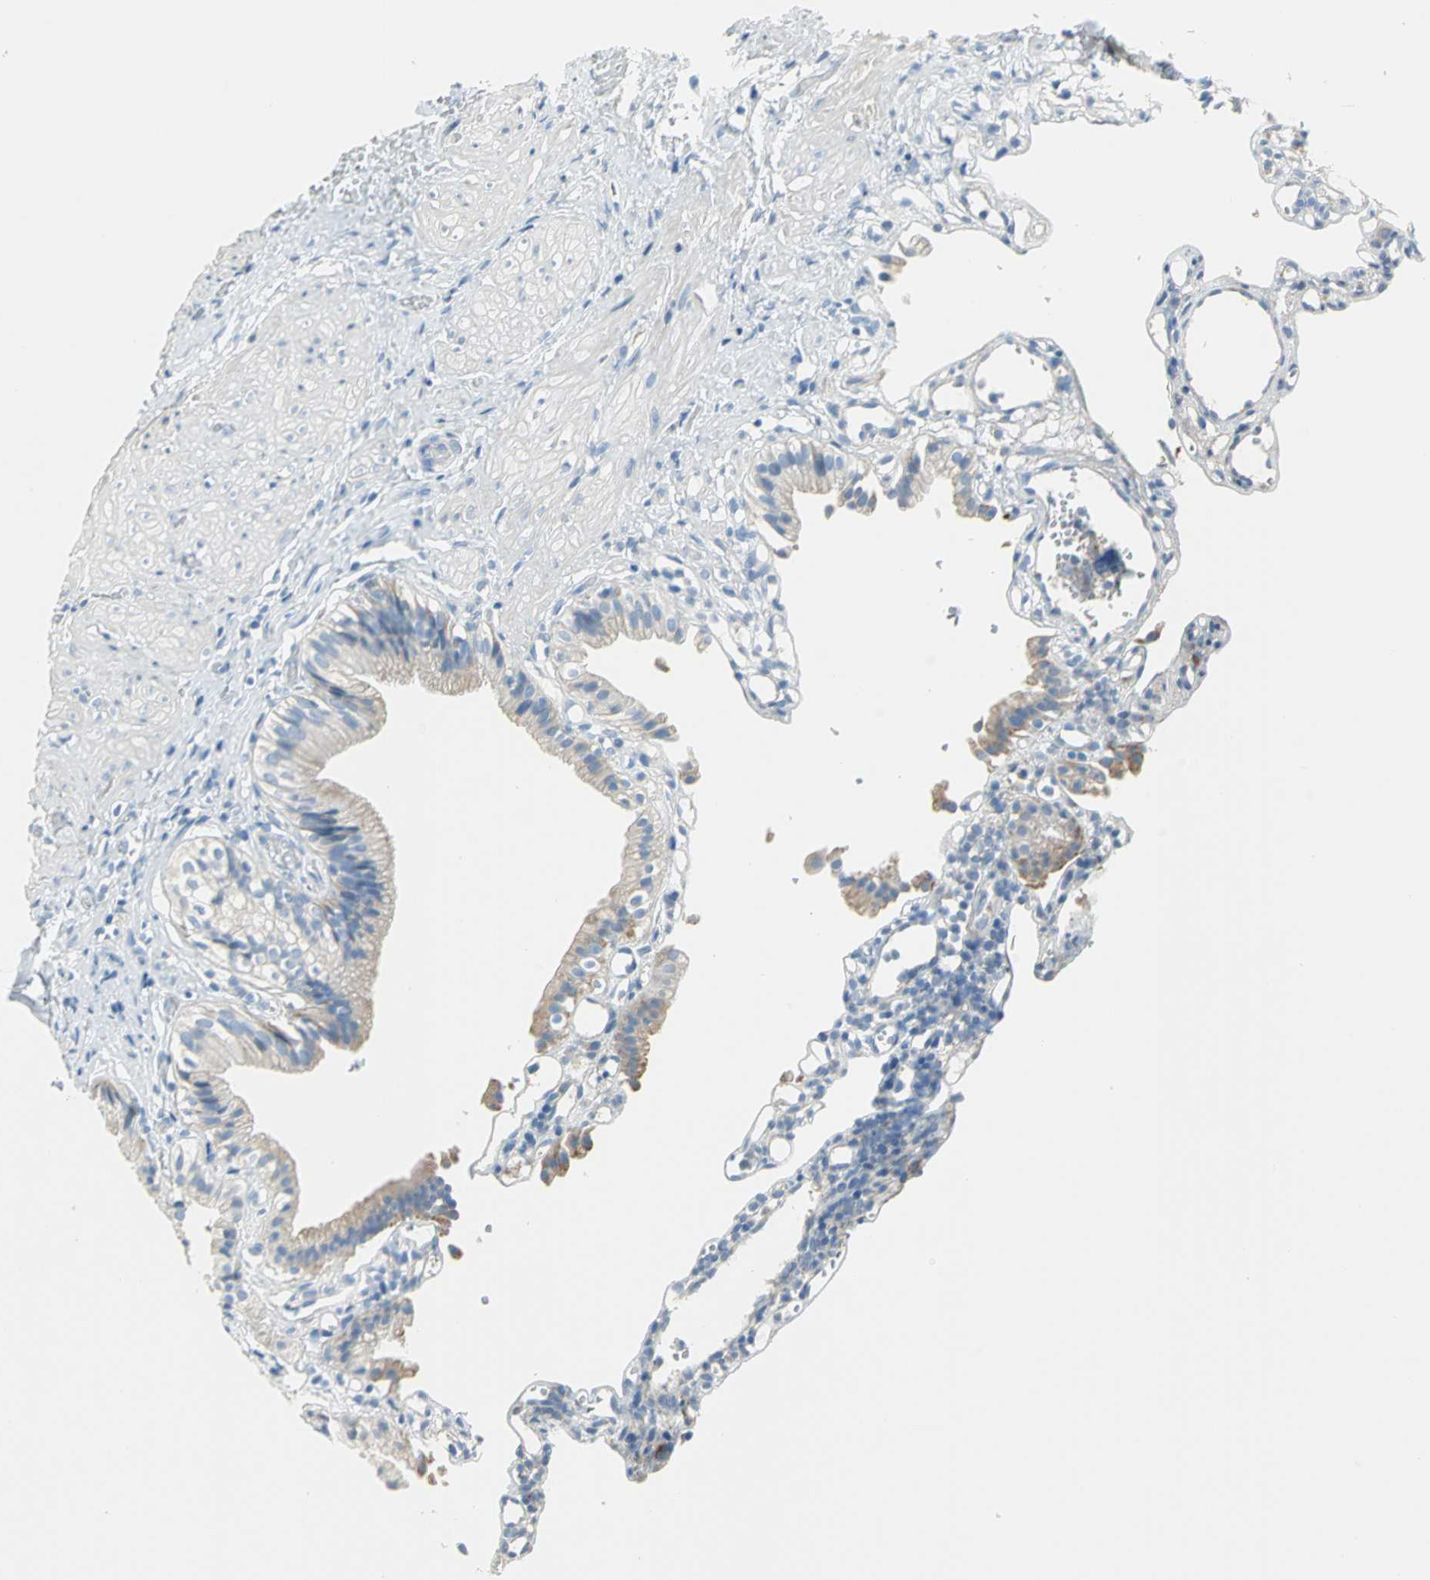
{"staining": {"intensity": "weak", "quantity": "25%-75%", "location": "cytoplasmic/membranous"}, "tissue": "gallbladder", "cell_type": "Glandular cells", "image_type": "normal", "snomed": [{"axis": "morphology", "description": "Normal tissue, NOS"}, {"axis": "topography", "description": "Gallbladder"}], "caption": "This photomicrograph demonstrates IHC staining of benign gallbladder, with low weak cytoplasmic/membranous staining in about 25%-75% of glandular cells.", "gene": "ALOX15", "patient": {"sex": "male", "age": 65}}